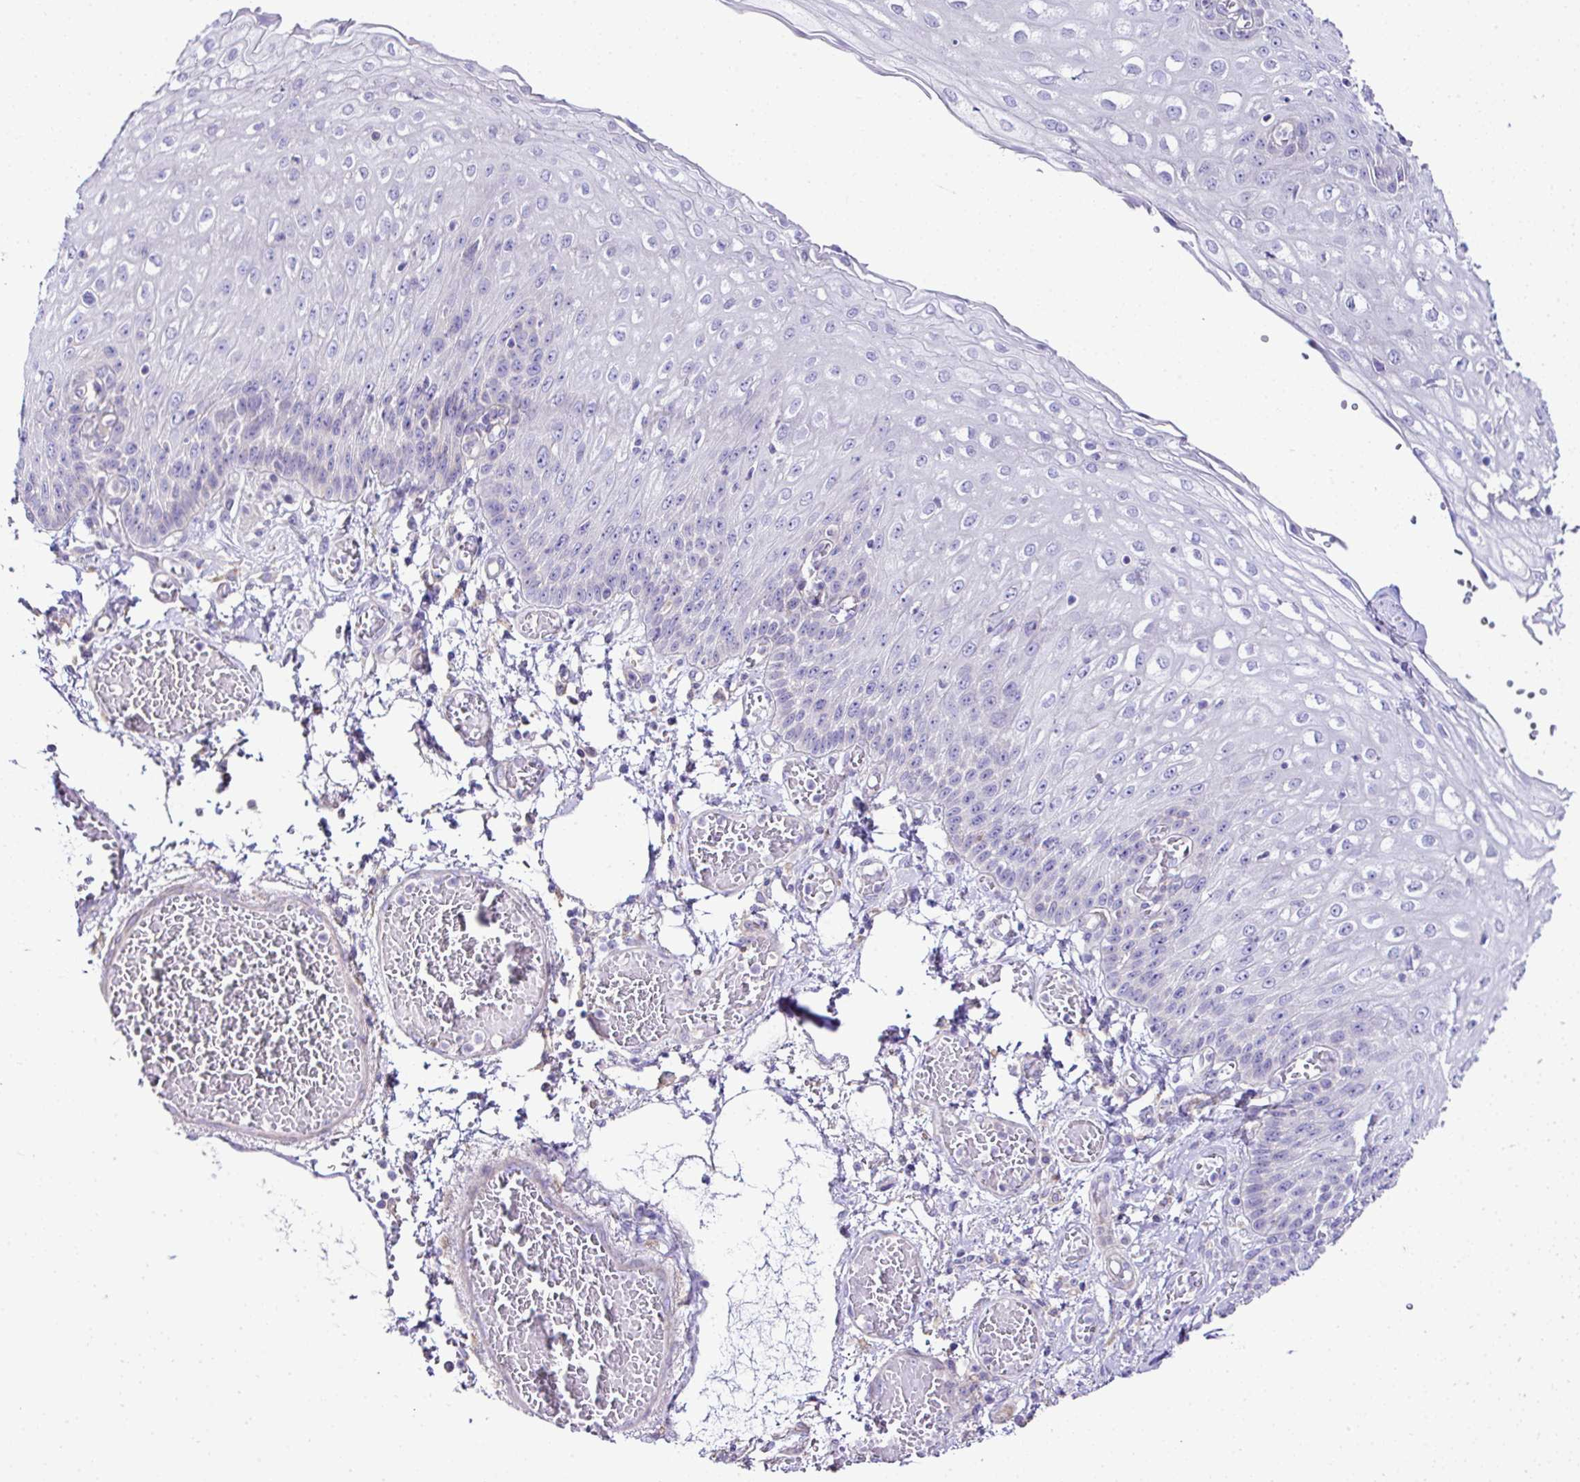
{"staining": {"intensity": "negative", "quantity": "none", "location": "none"}, "tissue": "esophagus", "cell_type": "Squamous epithelial cells", "image_type": "normal", "snomed": [{"axis": "morphology", "description": "Normal tissue, NOS"}, {"axis": "morphology", "description": "Adenocarcinoma, NOS"}, {"axis": "topography", "description": "Esophagus"}], "caption": "A high-resolution image shows immunohistochemistry (IHC) staining of unremarkable esophagus, which exhibits no significant expression in squamous epithelial cells.", "gene": "OR4P4", "patient": {"sex": "male", "age": 81}}